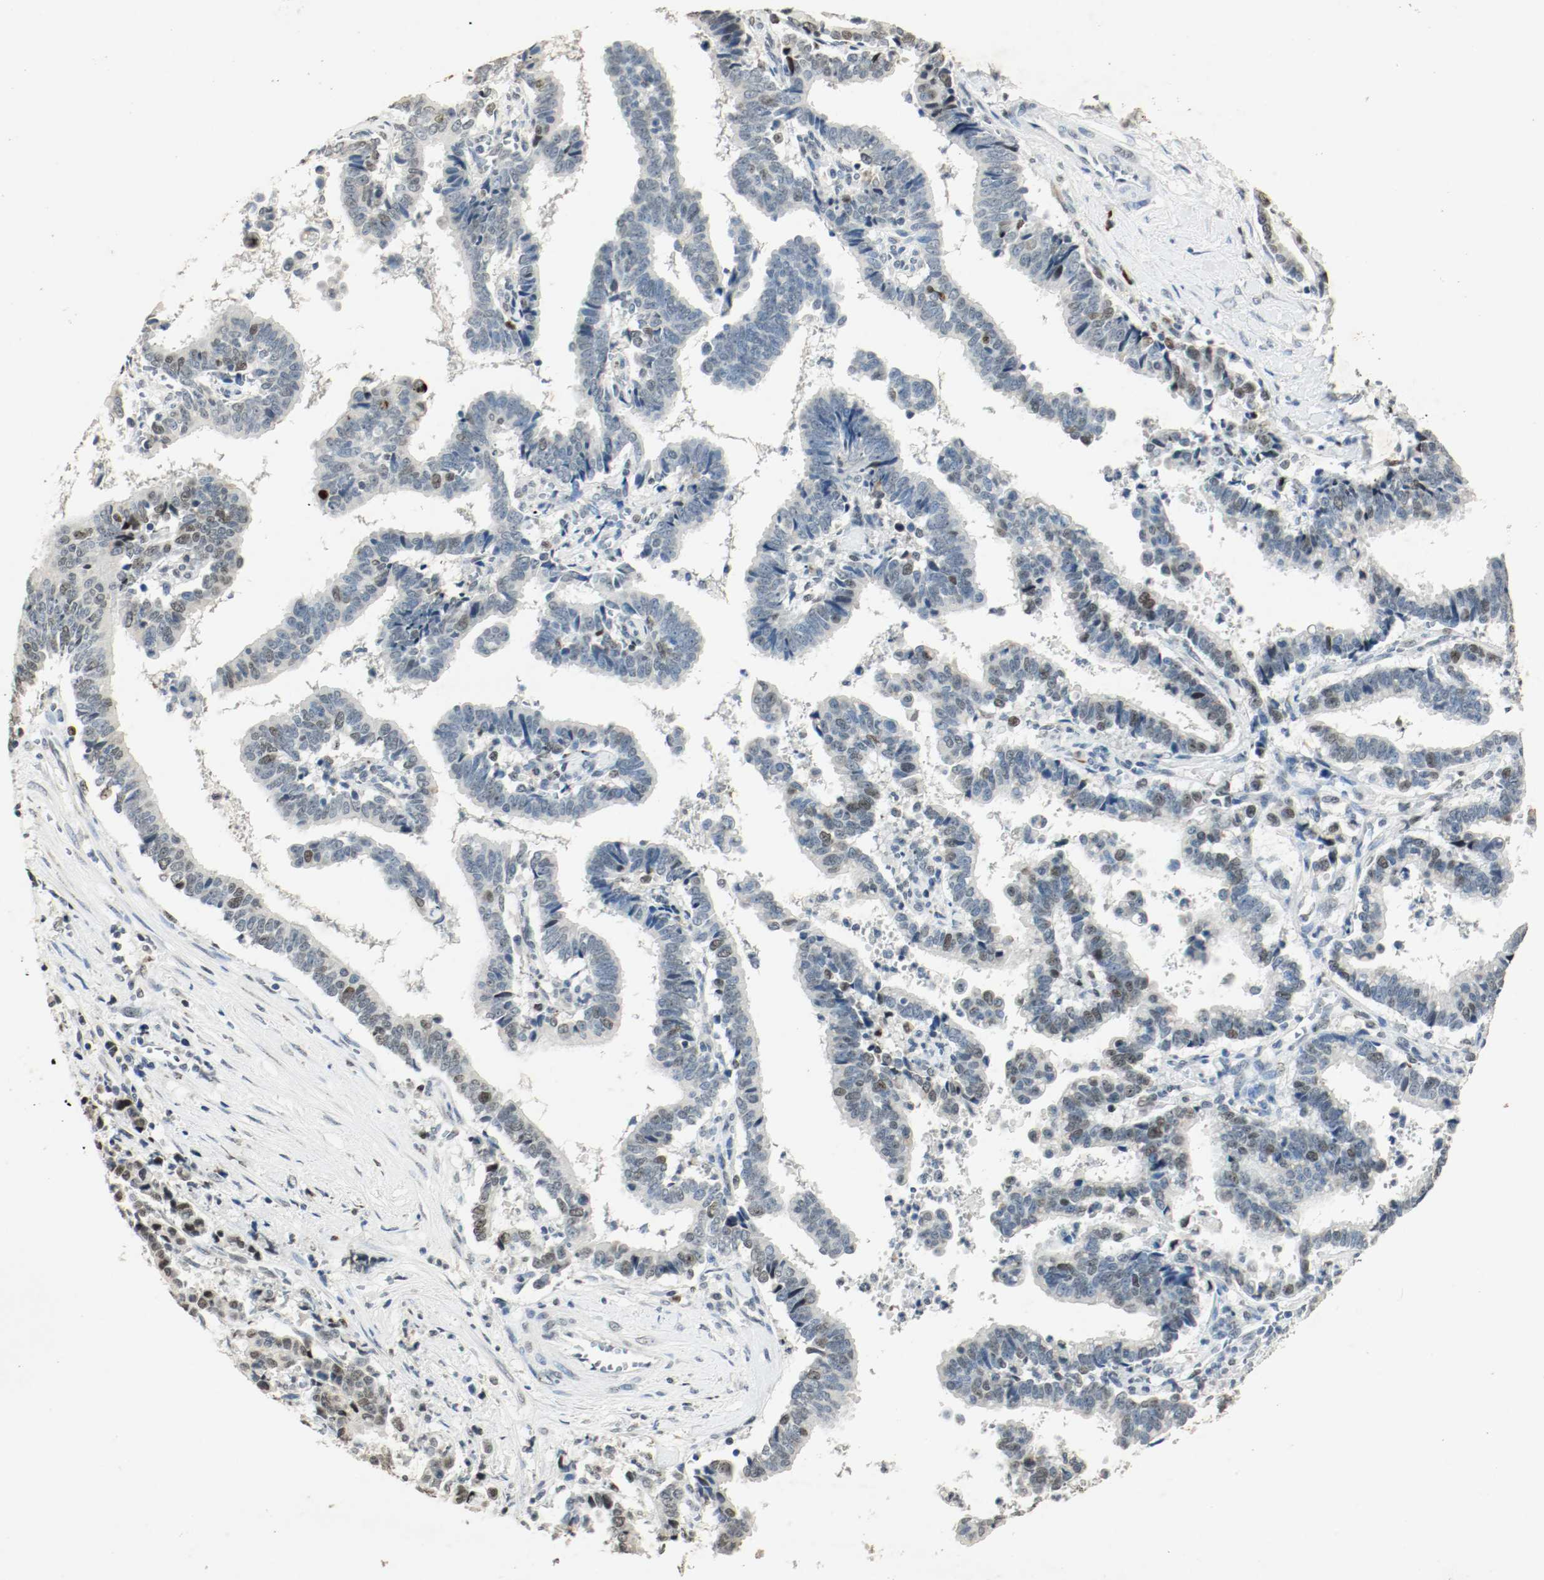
{"staining": {"intensity": "weak", "quantity": "25%-75%", "location": "nuclear"}, "tissue": "liver cancer", "cell_type": "Tumor cells", "image_type": "cancer", "snomed": [{"axis": "morphology", "description": "Cholangiocarcinoma"}, {"axis": "topography", "description": "Liver"}], "caption": "An immunohistochemistry (IHC) micrograph of neoplastic tissue is shown. Protein staining in brown shows weak nuclear positivity in cholangiocarcinoma (liver) within tumor cells.", "gene": "DNMT1", "patient": {"sex": "male", "age": 57}}